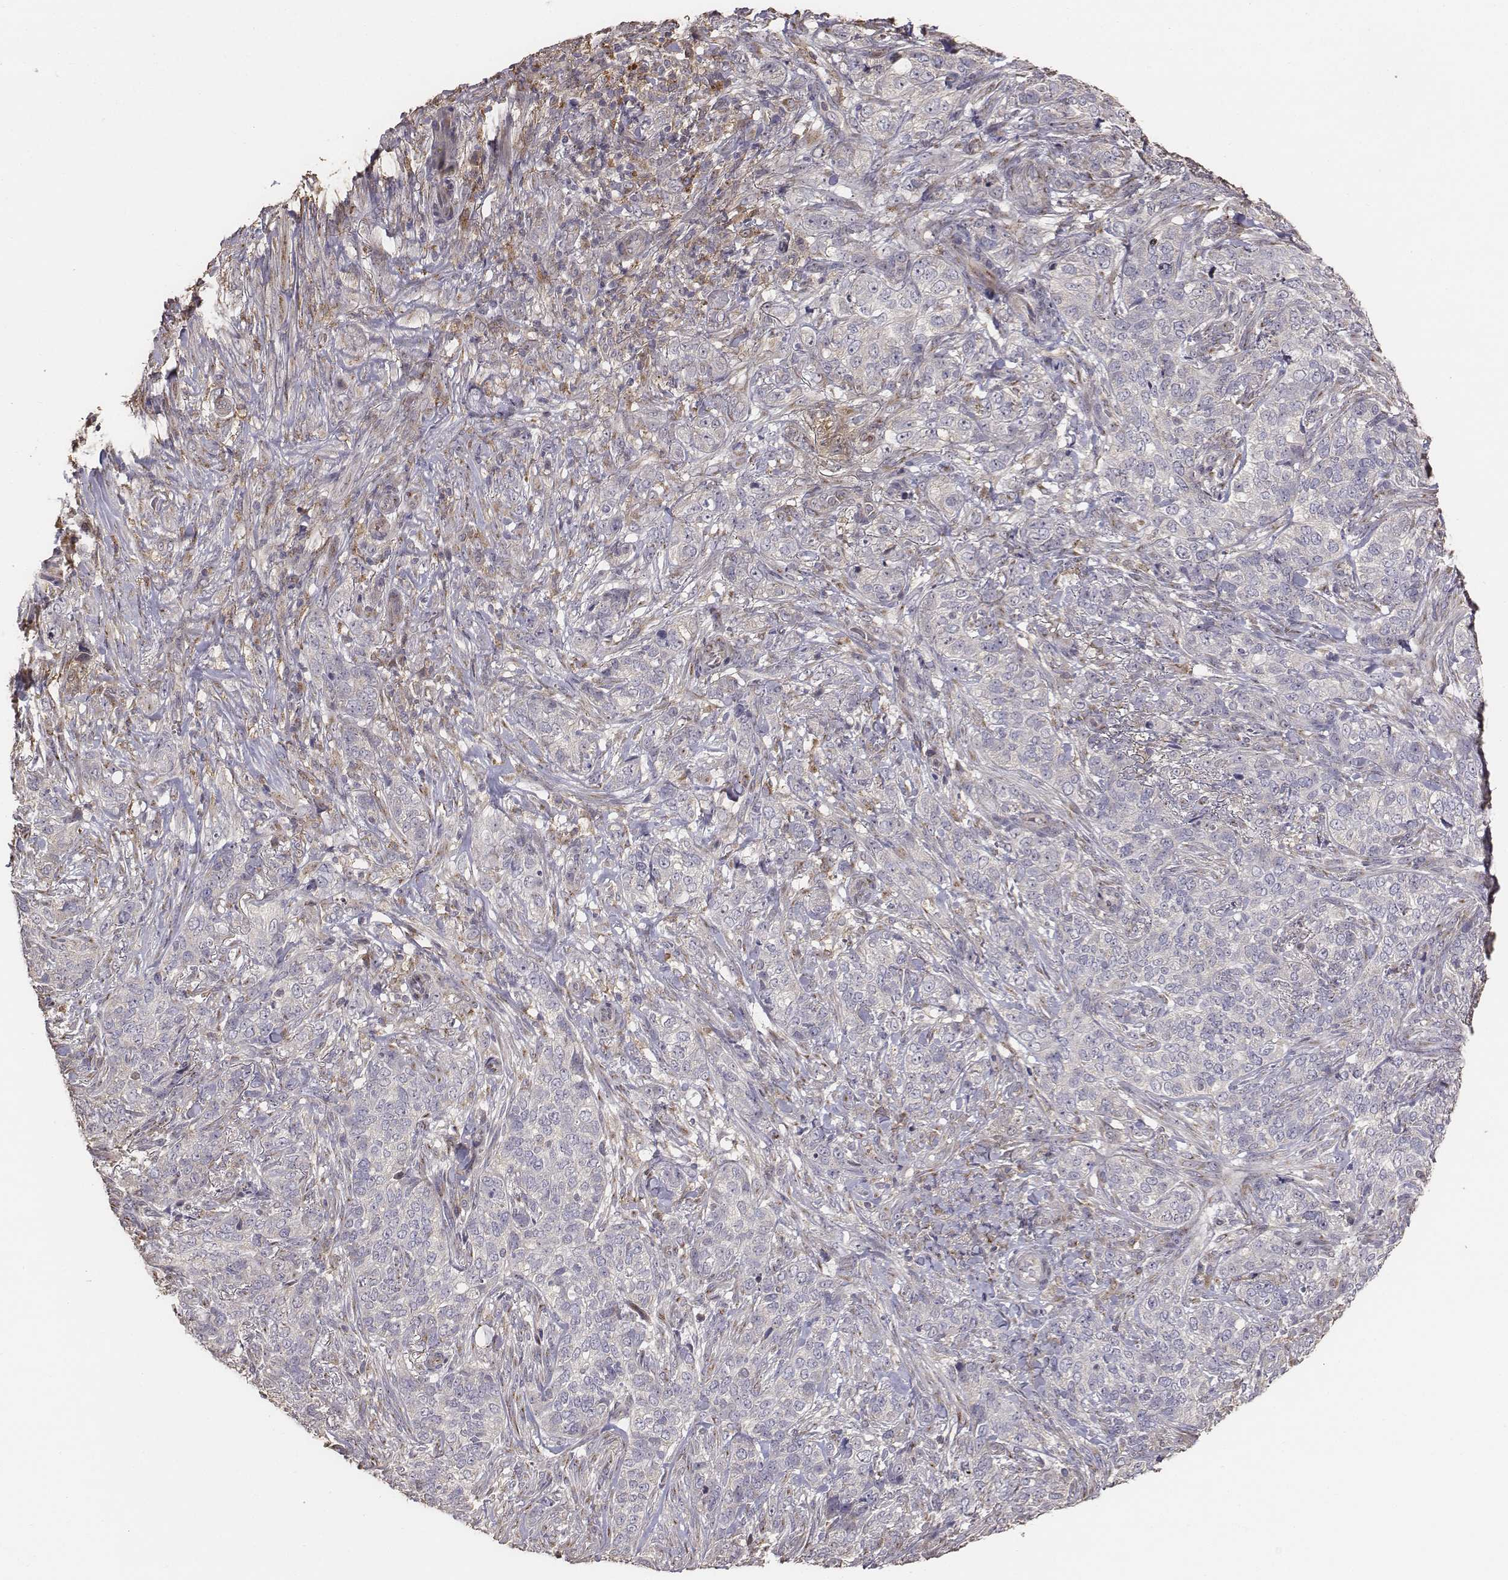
{"staining": {"intensity": "negative", "quantity": "none", "location": "none"}, "tissue": "skin cancer", "cell_type": "Tumor cells", "image_type": "cancer", "snomed": [{"axis": "morphology", "description": "Basal cell carcinoma"}, {"axis": "topography", "description": "Skin"}], "caption": "High magnification brightfield microscopy of skin cancer stained with DAB (3,3'-diaminobenzidine) (brown) and counterstained with hematoxylin (blue): tumor cells show no significant staining. Brightfield microscopy of immunohistochemistry (IHC) stained with DAB (brown) and hematoxylin (blue), captured at high magnification.", "gene": "AP1B1", "patient": {"sex": "female", "age": 69}}